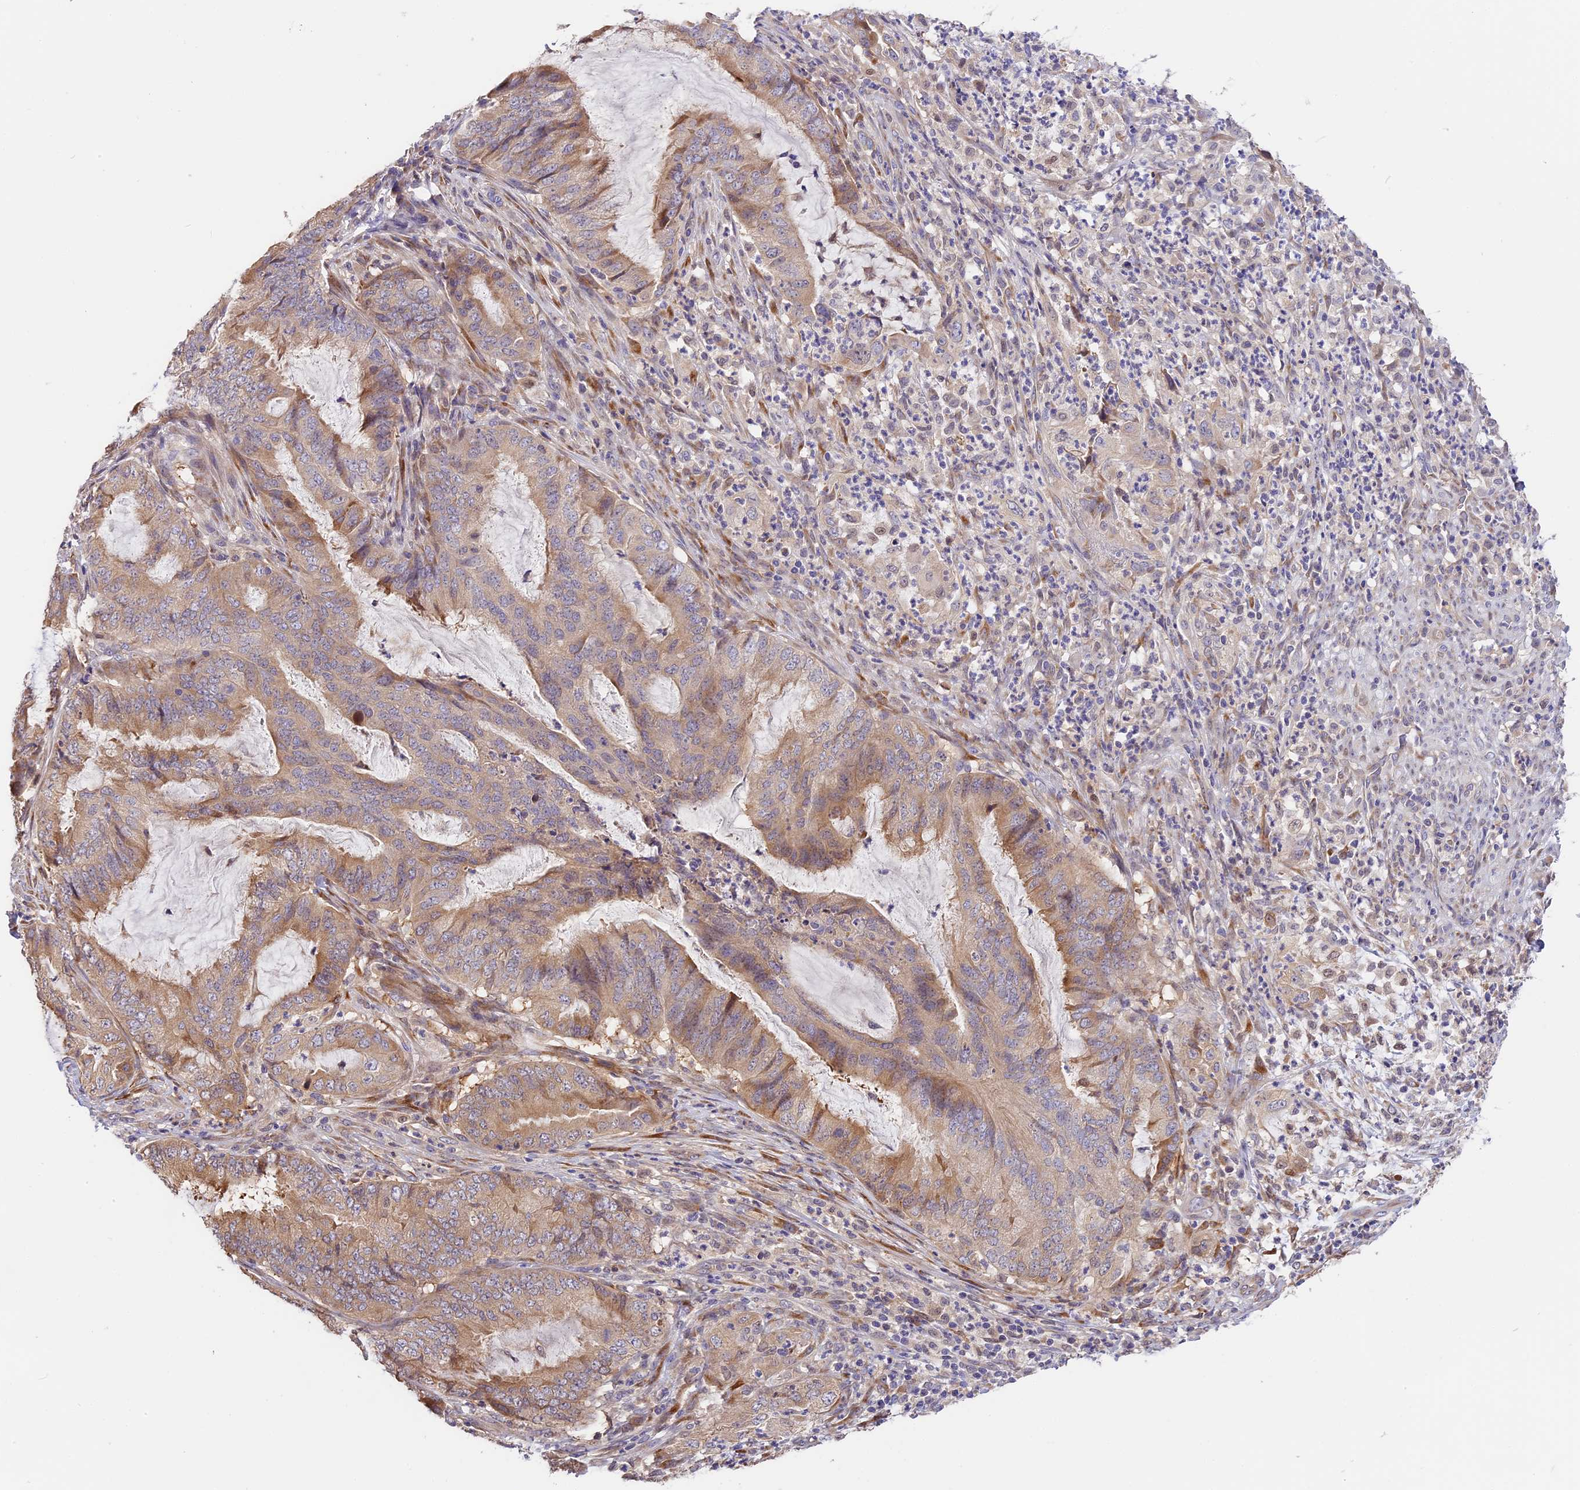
{"staining": {"intensity": "moderate", "quantity": "25%-75%", "location": "cytoplasmic/membranous"}, "tissue": "endometrial cancer", "cell_type": "Tumor cells", "image_type": "cancer", "snomed": [{"axis": "morphology", "description": "Adenocarcinoma, NOS"}, {"axis": "topography", "description": "Endometrium"}], "caption": "This is a histology image of IHC staining of endometrial cancer, which shows moderate positivity in the cytoplasmic/membranous of tumor cells.", "gene": "BSCL2", "patient": {"sex": "female", "age": 51}}